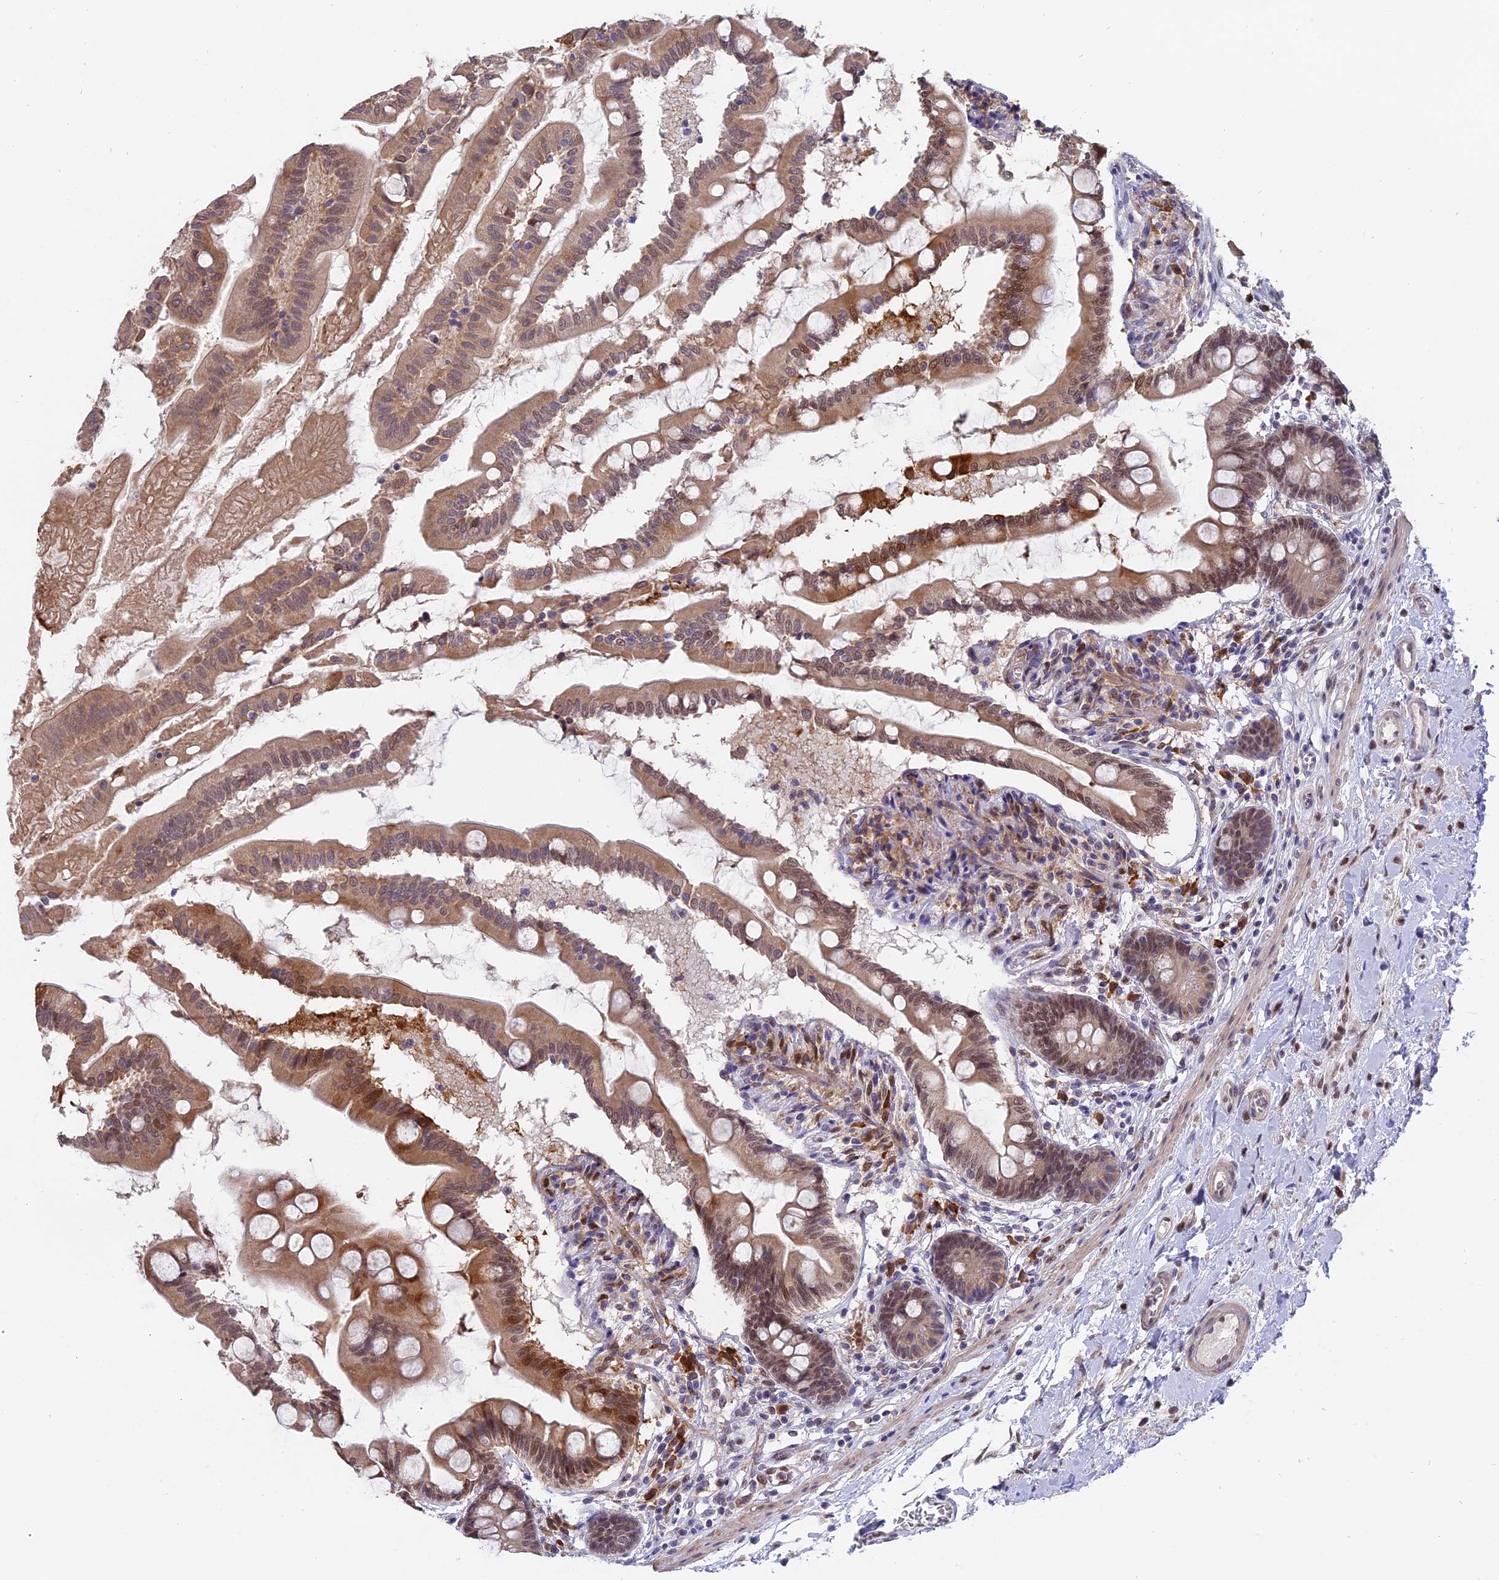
{"staining": {"intensity": "moderate", "quantity": ">75%", "location": "cytoplasmic/membranous,nuclear"}, "tissue": "small intestine", "cell_type": "Glandular cells", "image_type": "normal", "snomed": [{"axis": "morphology", "description": "Normal tissue, NOS"}, {"axis": "topography", "description": "Small intestine"}], "caption": "IHC staining of unremarkable small intestine, which demonstrates medium levels of moderate cytoplasmic/membranous,nuclear positivity in about >75% of glandular cells indicating moderate cytoplasmic/membranous,nuclear protein expression. The staining was performed using DAB (3,3'-diaminobenzidine) (brown) for protein detection and nuclei were counterstained in hematoxylin (blue).", "gene": "FAM118B", "patient": {"sex": "female", "age": 56}}